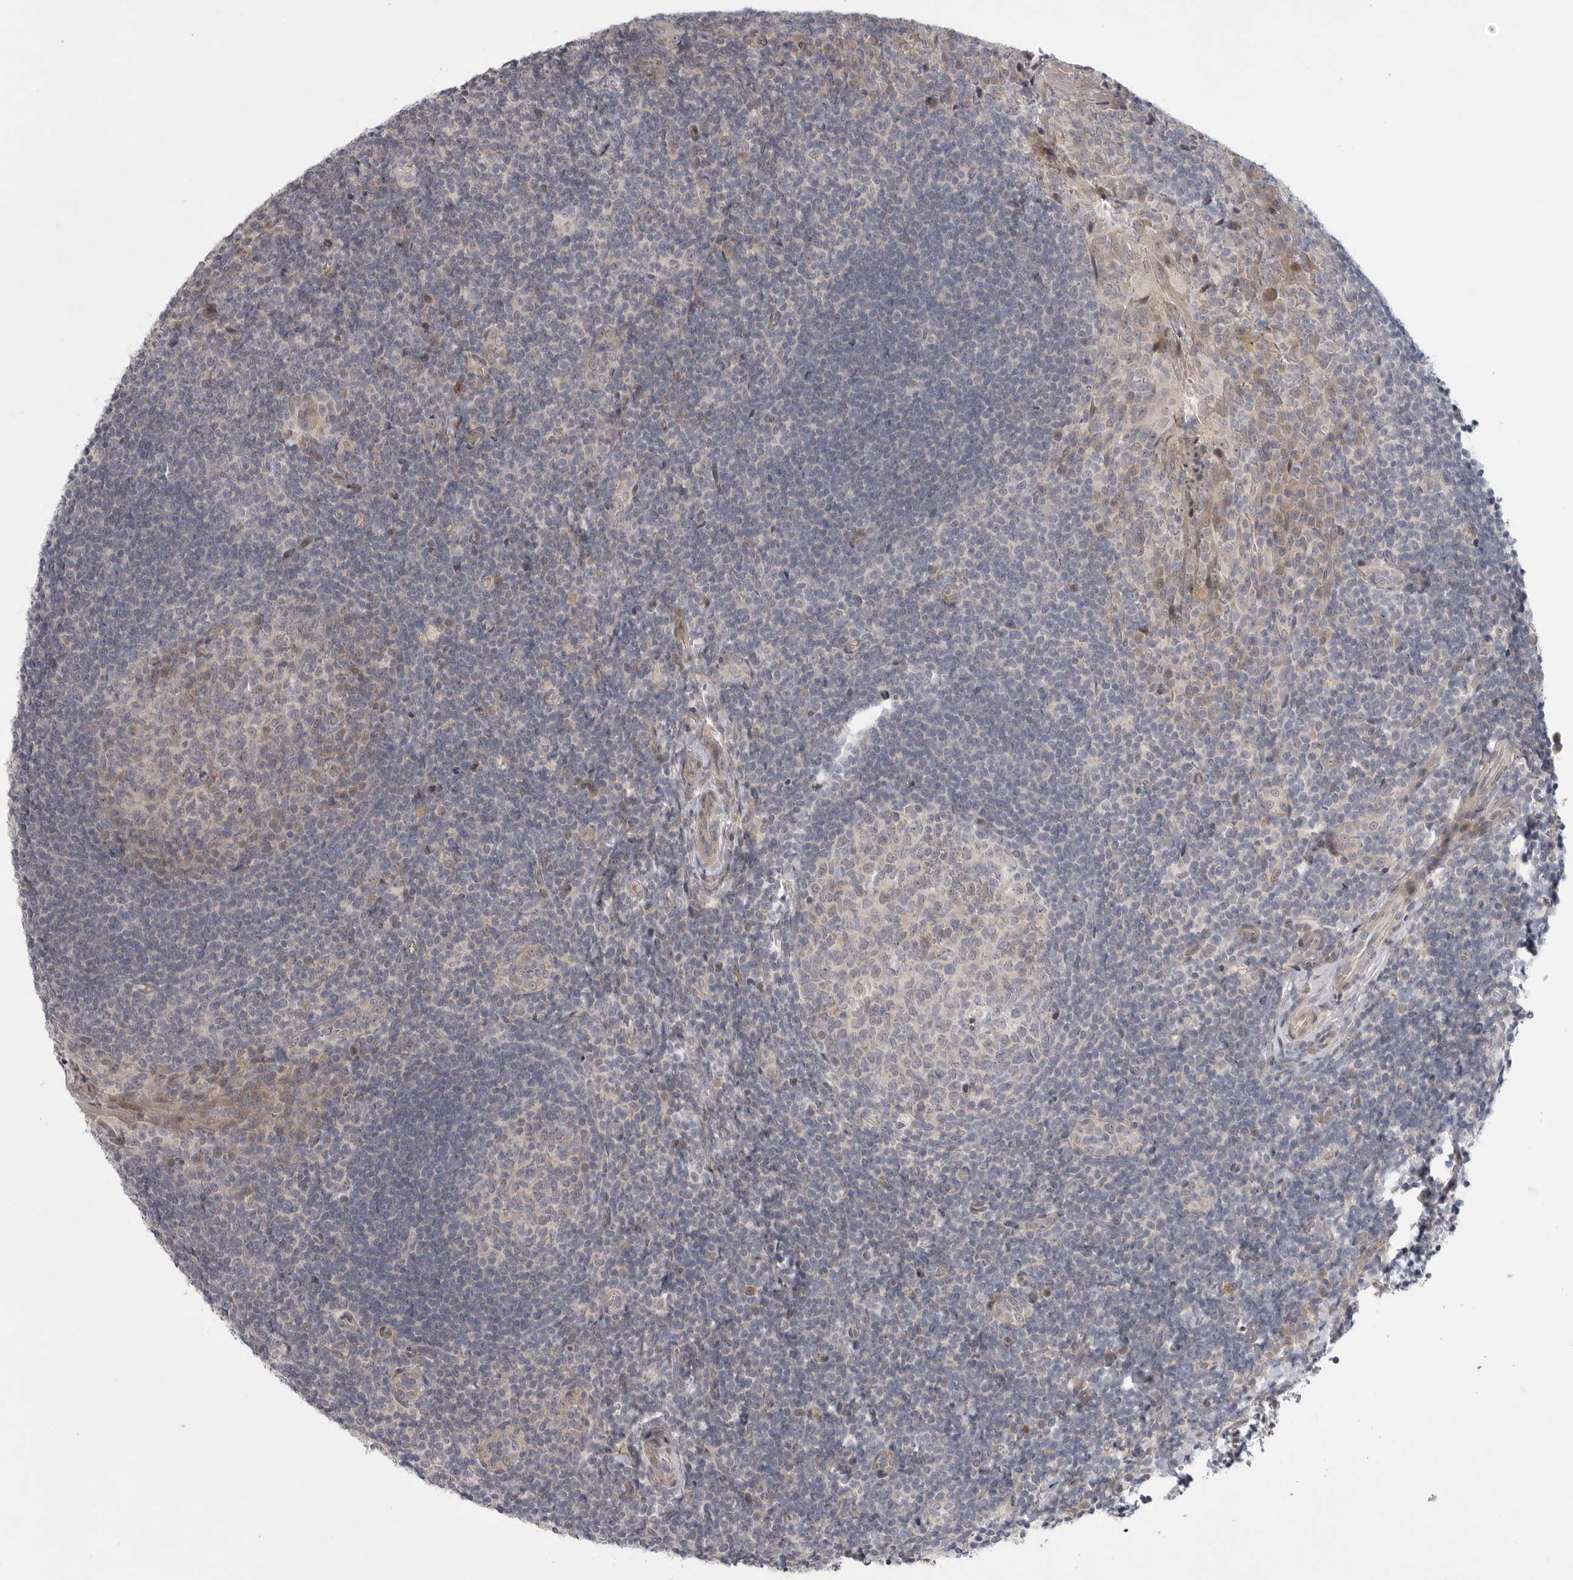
{"staining": {"intensity": "negative", "quantity": "none", "location": "none"}, "tissue": "tonsil", "cell_type": "Germinal center cells", "image_type": "normal", "snomed": [{"axis": "morphology", "description": "Normal tissue, NOS"}, {"axis": "topography", "description": "Tonsil"}], "caption": "Immunohistochemistry of normal human tonsil exhibits no positivity in germinal center cells. (DAB (3,3'-diaminobenzidine) immunohistochemistry (IHC) visualized using brightfield microscopy, high magnification).", "gene": "FBXO43", "patient": {"sex": "male", "age": 27}}